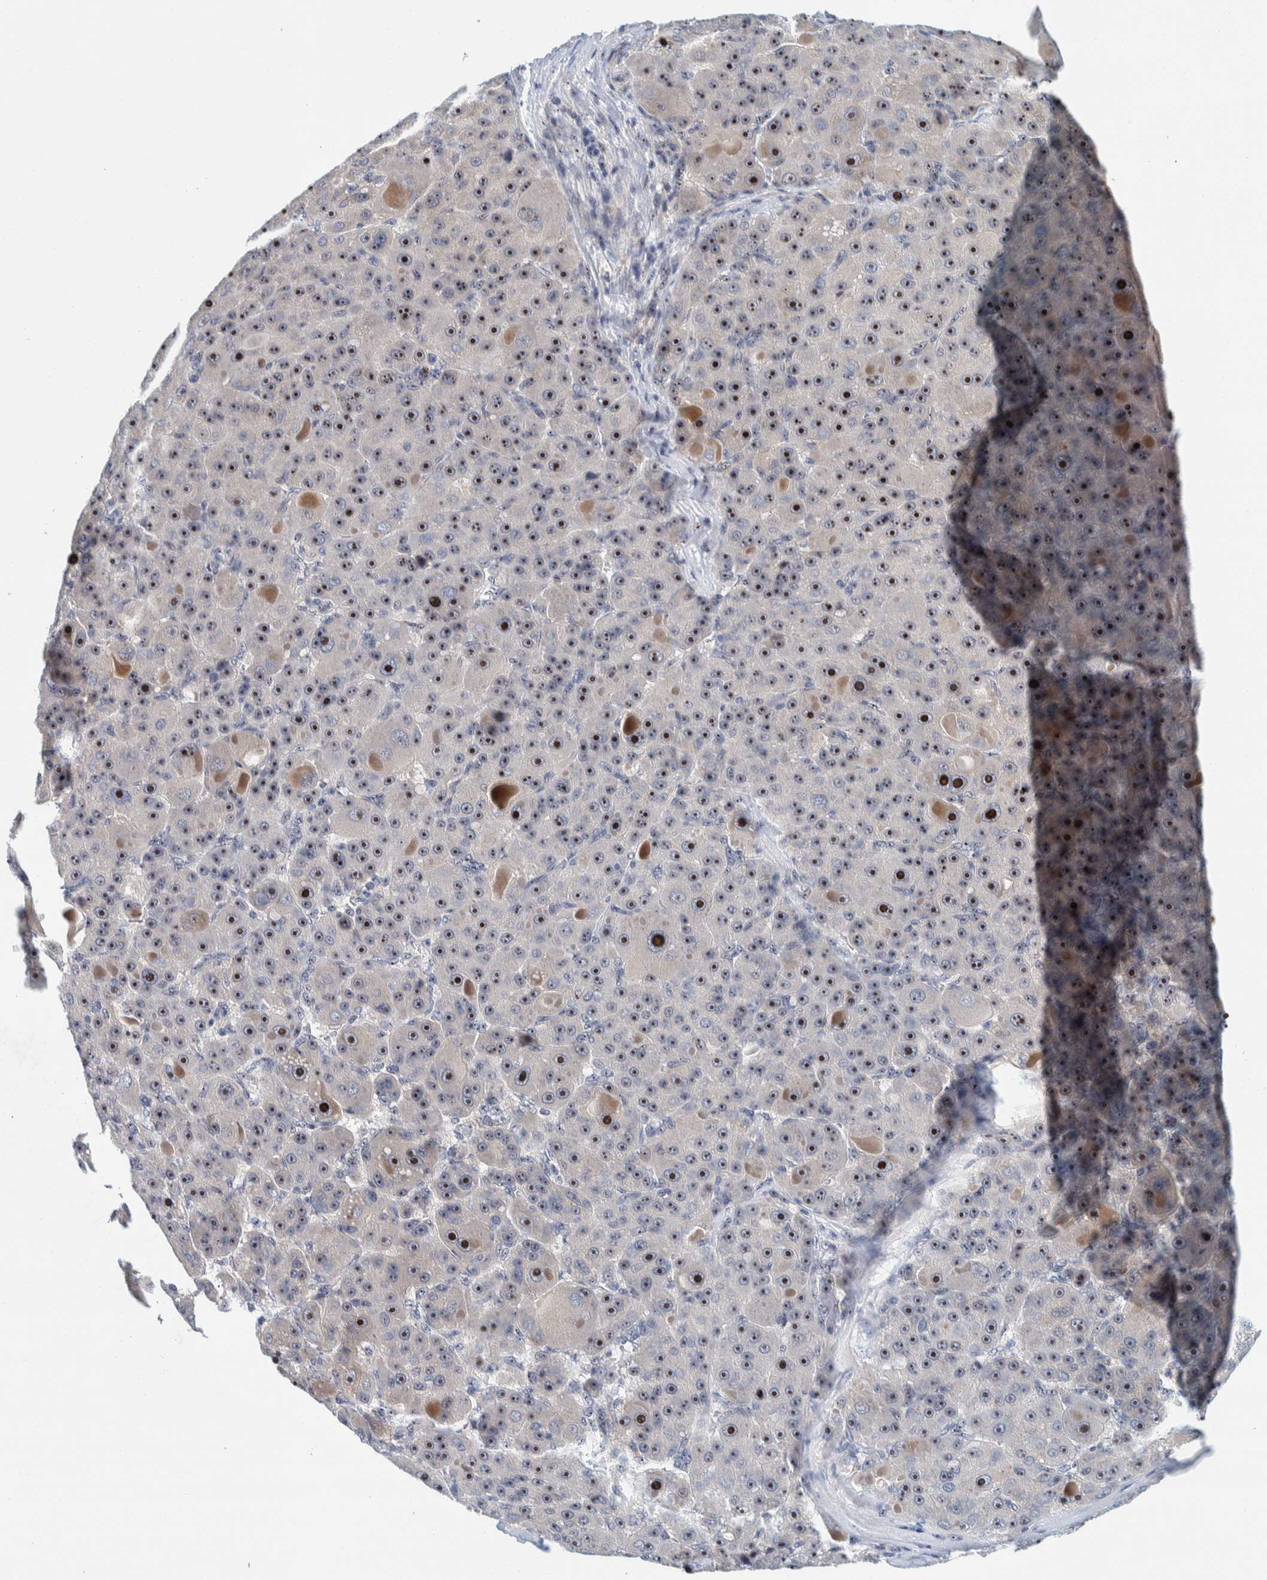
{"staining": {"intensity": "strong", "quantity": ">75%", "location": "nuclear"}, "tissue": "liver cancer", "cell_type": "Tumor cells", "image_type": "cancer", "snomed": [{"axis": "morphology", "description": "Carcinoma, Hepatocellular, NOS"}, {"axis": "topography", "description": "Liver"}], "caption": "This photomicrograph displays liver cancer (hepatocellular carcinoma) stained with IHC to label a protein in brown. The nuclear of tumor cells show strong positivity for the protein. Nuclei are counter-stained blue.", "gene": "NOL11", "patient": {"sex": "male", "age": 76}}